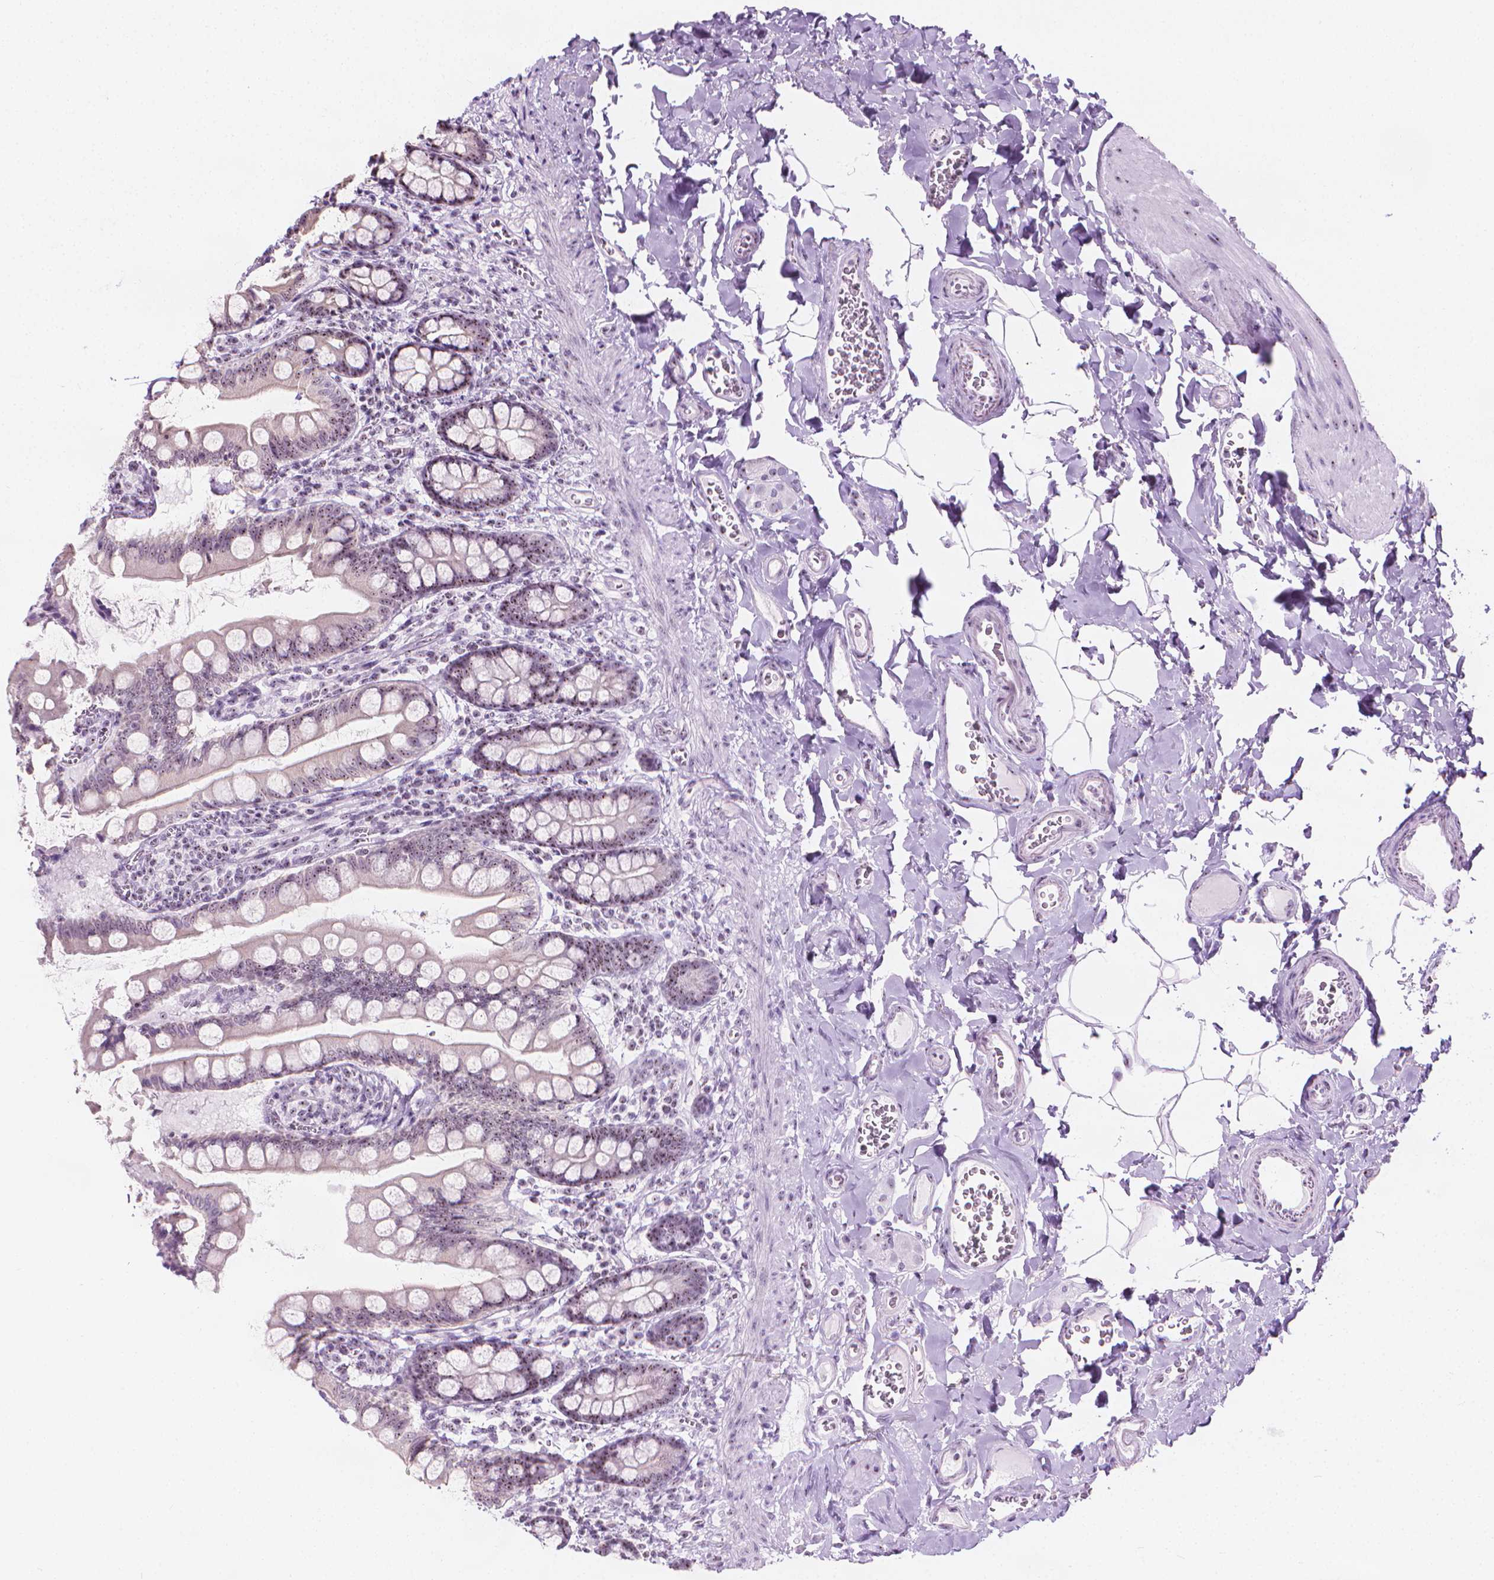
{"staining": {"intensity": "moderate", "quantity": "25%-75%", "location": "nuclear"}, "tissue": "small intestine", "cell_type": "Glandular cells", "image_type": "normal", "snomed": [{"axis": "morphology", "description": "Normal tissue, NOS"}, {"axis": "topography", "description": "Small intestine"}], "caption": "A brown stain shows moderate nuclear positivity of a protein in glandular cells of unremarkable human small intestine.", "gene": "NOL7", "patient": {"sex": "female", "age": 56}}